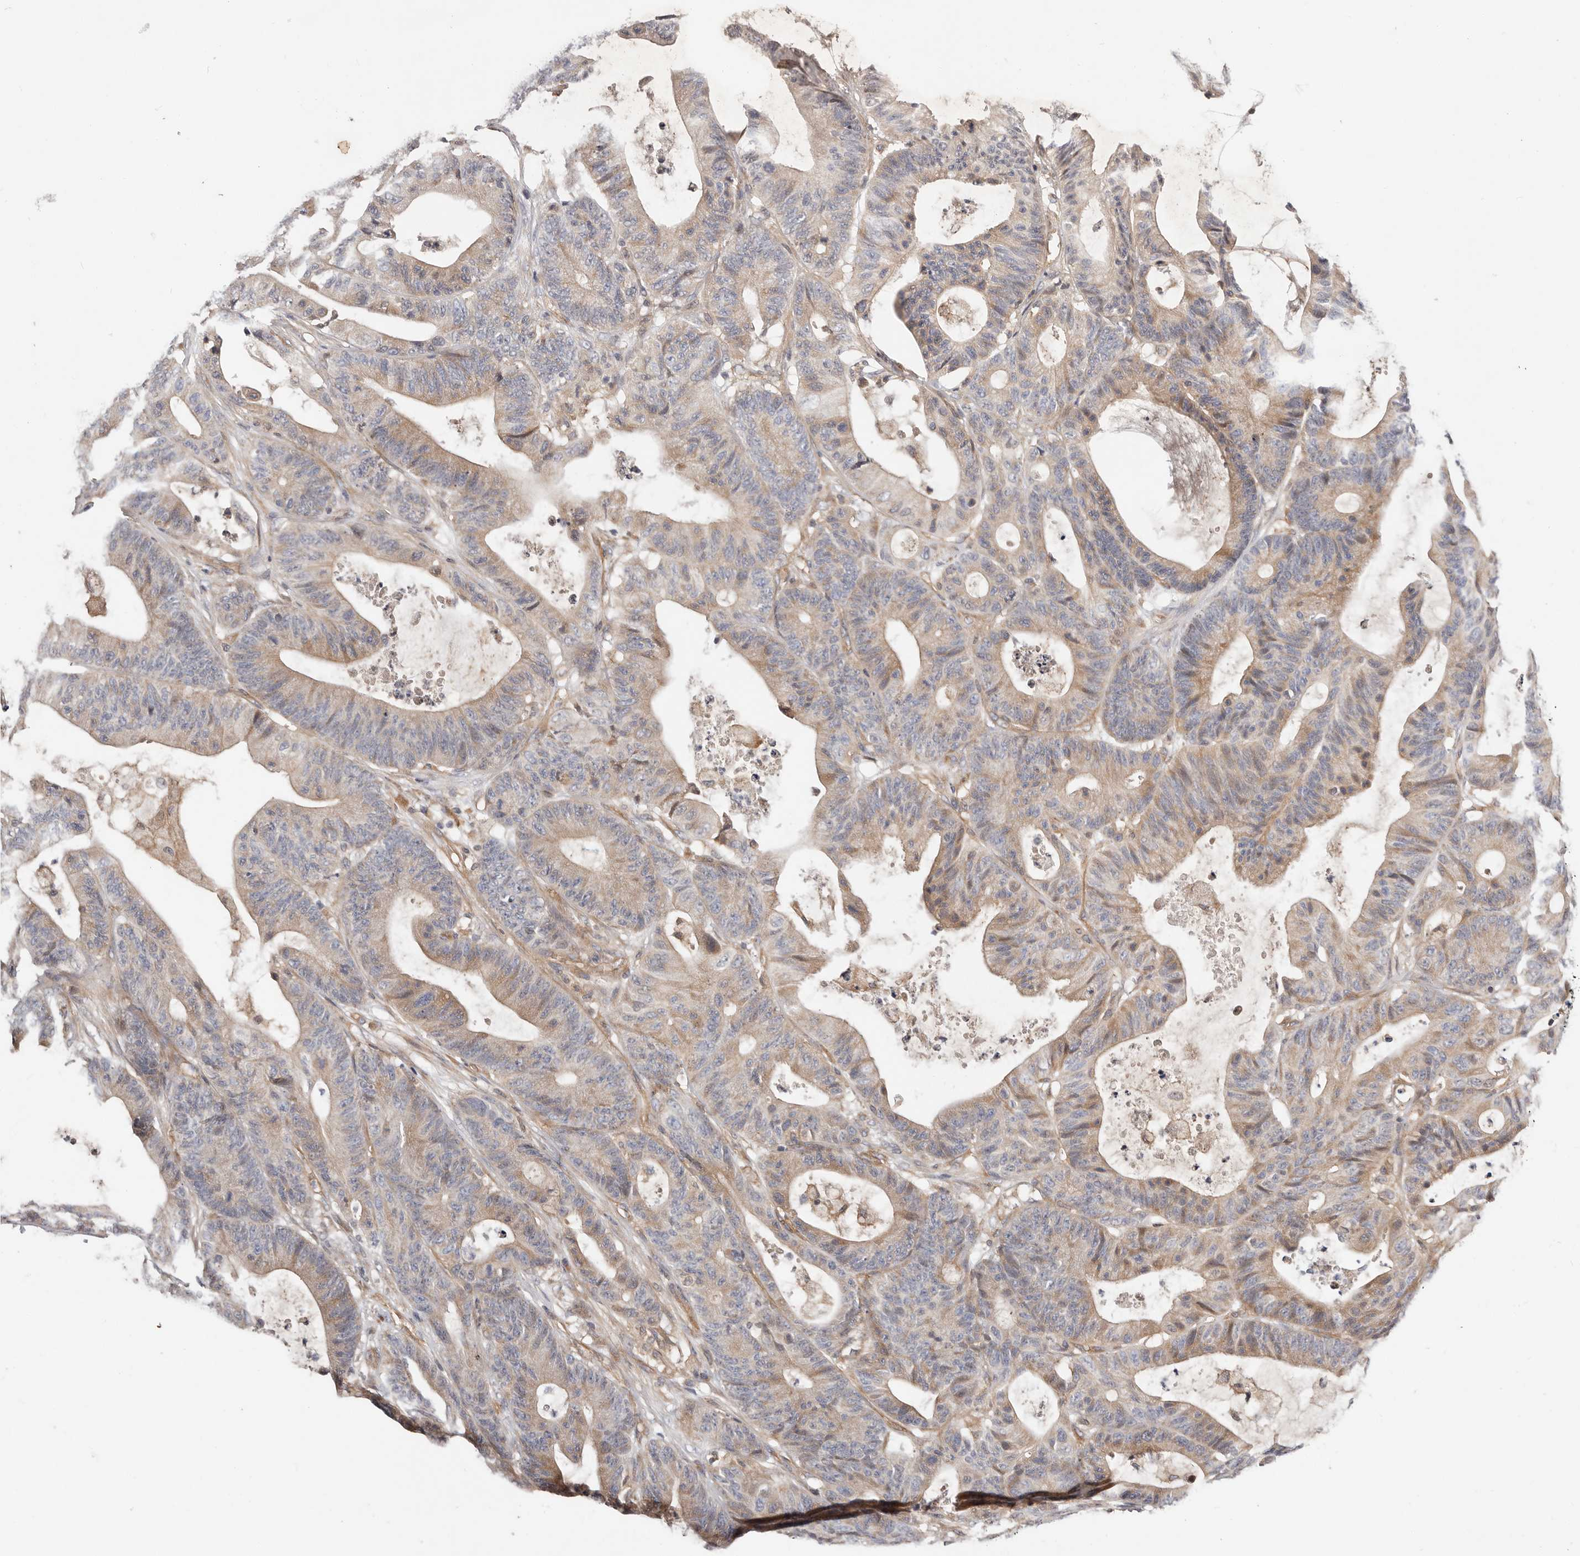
{"staining": {"intensity": "weak", "quantity": "25%-75%", "location": "cytoplasmic/membranous"}, "tissue": "colorectal cancer", "cell_type": "Tumor cells", "image_type": "cancer", "snomed": [{"axis": "morphology", "description": "Adenocarcinoma, NOS"}, {"axis": "topography", "description": "Colon"}], "caption": "Adenocarcinoma (colorectal) tissue displays weak cytoplasmic/membranous positivity in about 25%-75% of tumor cells, visualized by immunohistochemistry. The protein of interest is stained brown, and the nuclei are stained in blue (DAB IHC with brightfield microscopy, high magnification).", "gene": "MACF1", "patient": {"sex": "female", "age": 84}}